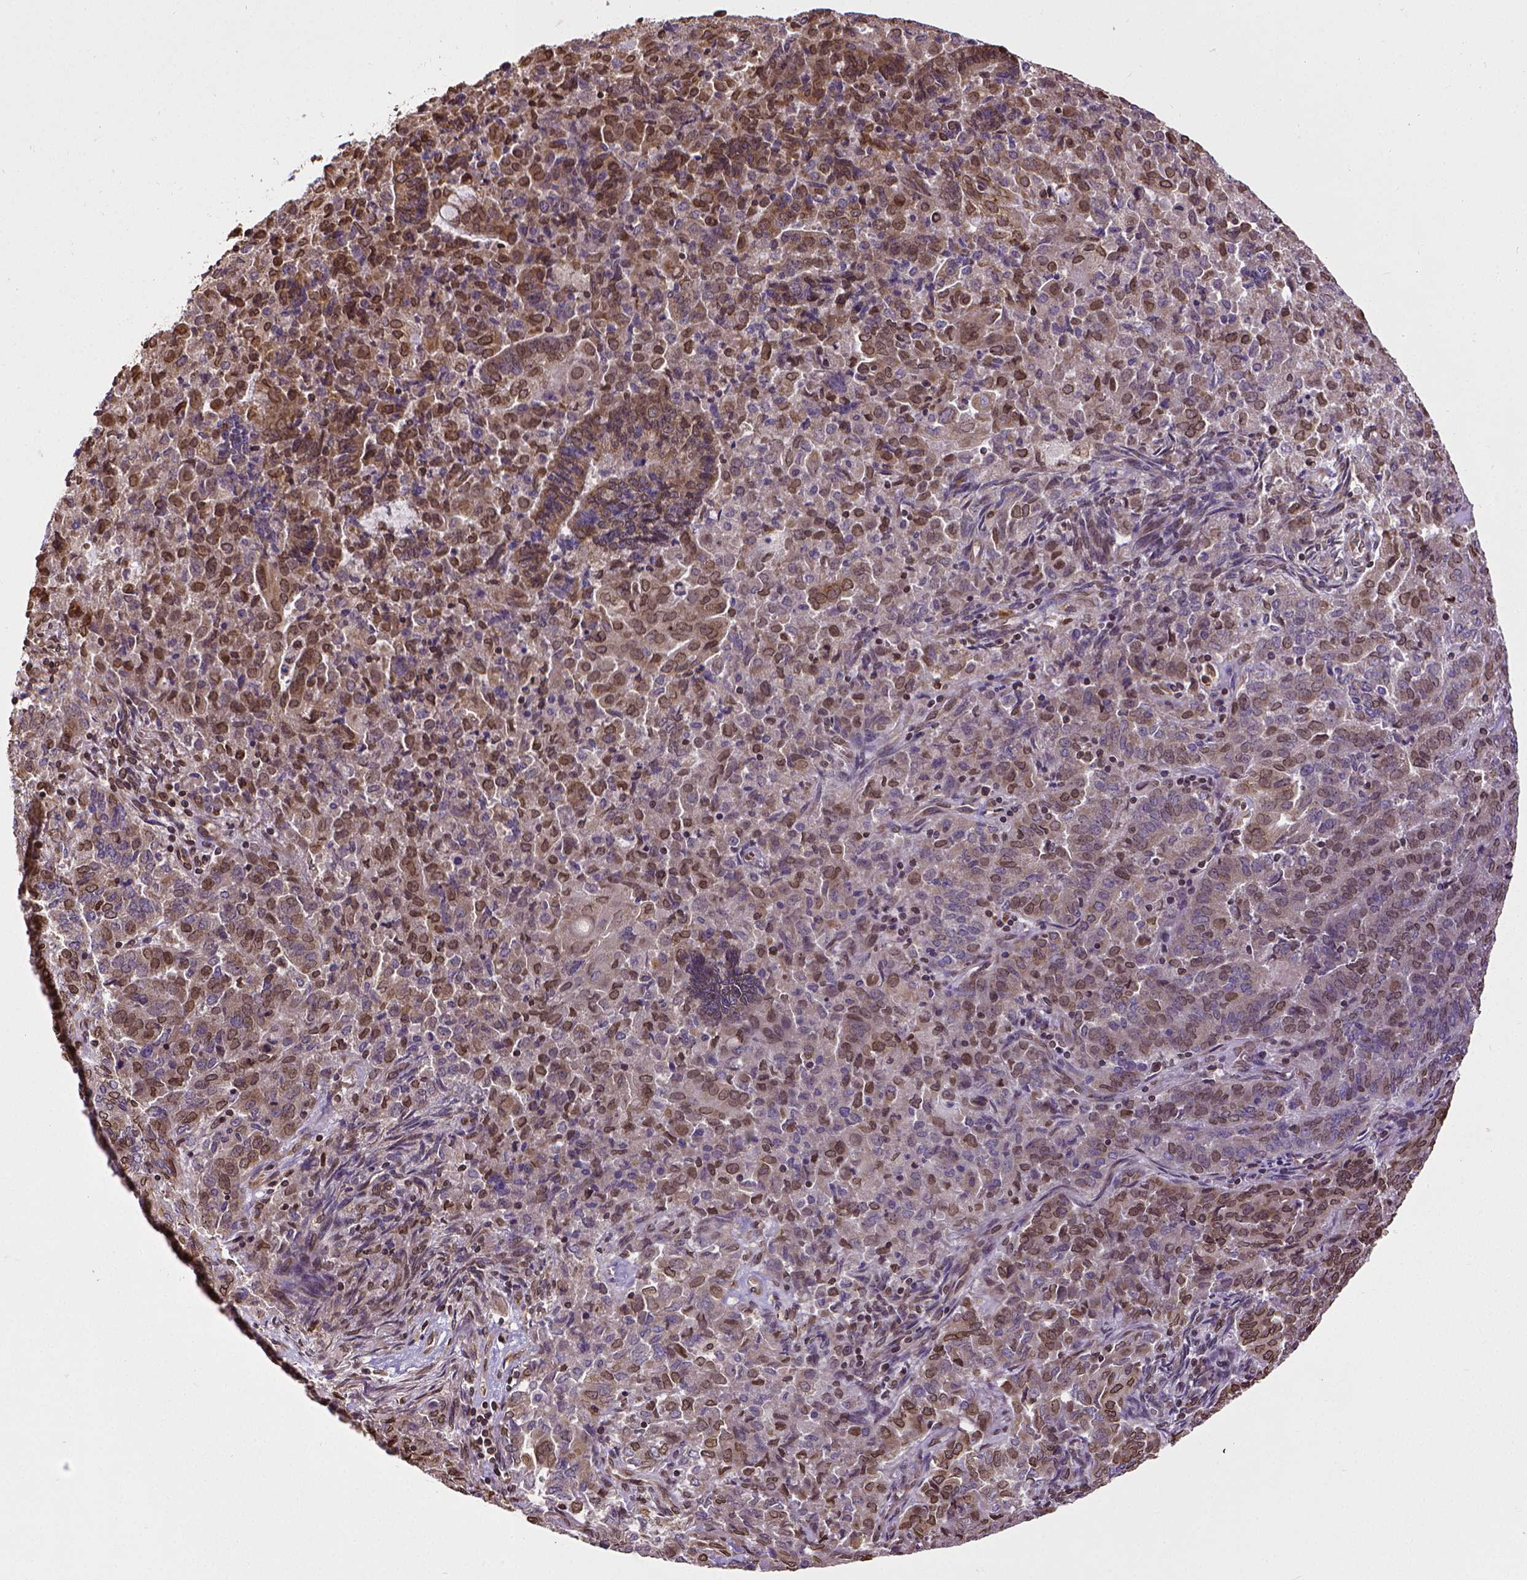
{"staining": {"intensity": "moderate", "quantity": "25%-75%", "location": "cytoplasmic/membranous,nuclear"}, "tissue": "endometrial cancer", "cell_type": "Tumor cells", "image_type": "cancer", "snomed": [{"axis": "morphology", "description": "Adenocarcinoma, NOS"}, {"axis": "topography", "description": "Endometrium"}], "caption": "Protein analysis of endometrial cancer tissue reveals moderate cytoplasmic/membranous and nuclear expression in about 25%-75% of tumor cells.", "gene": "MTDH", "patient": {"sex": "female", "age": 72}}